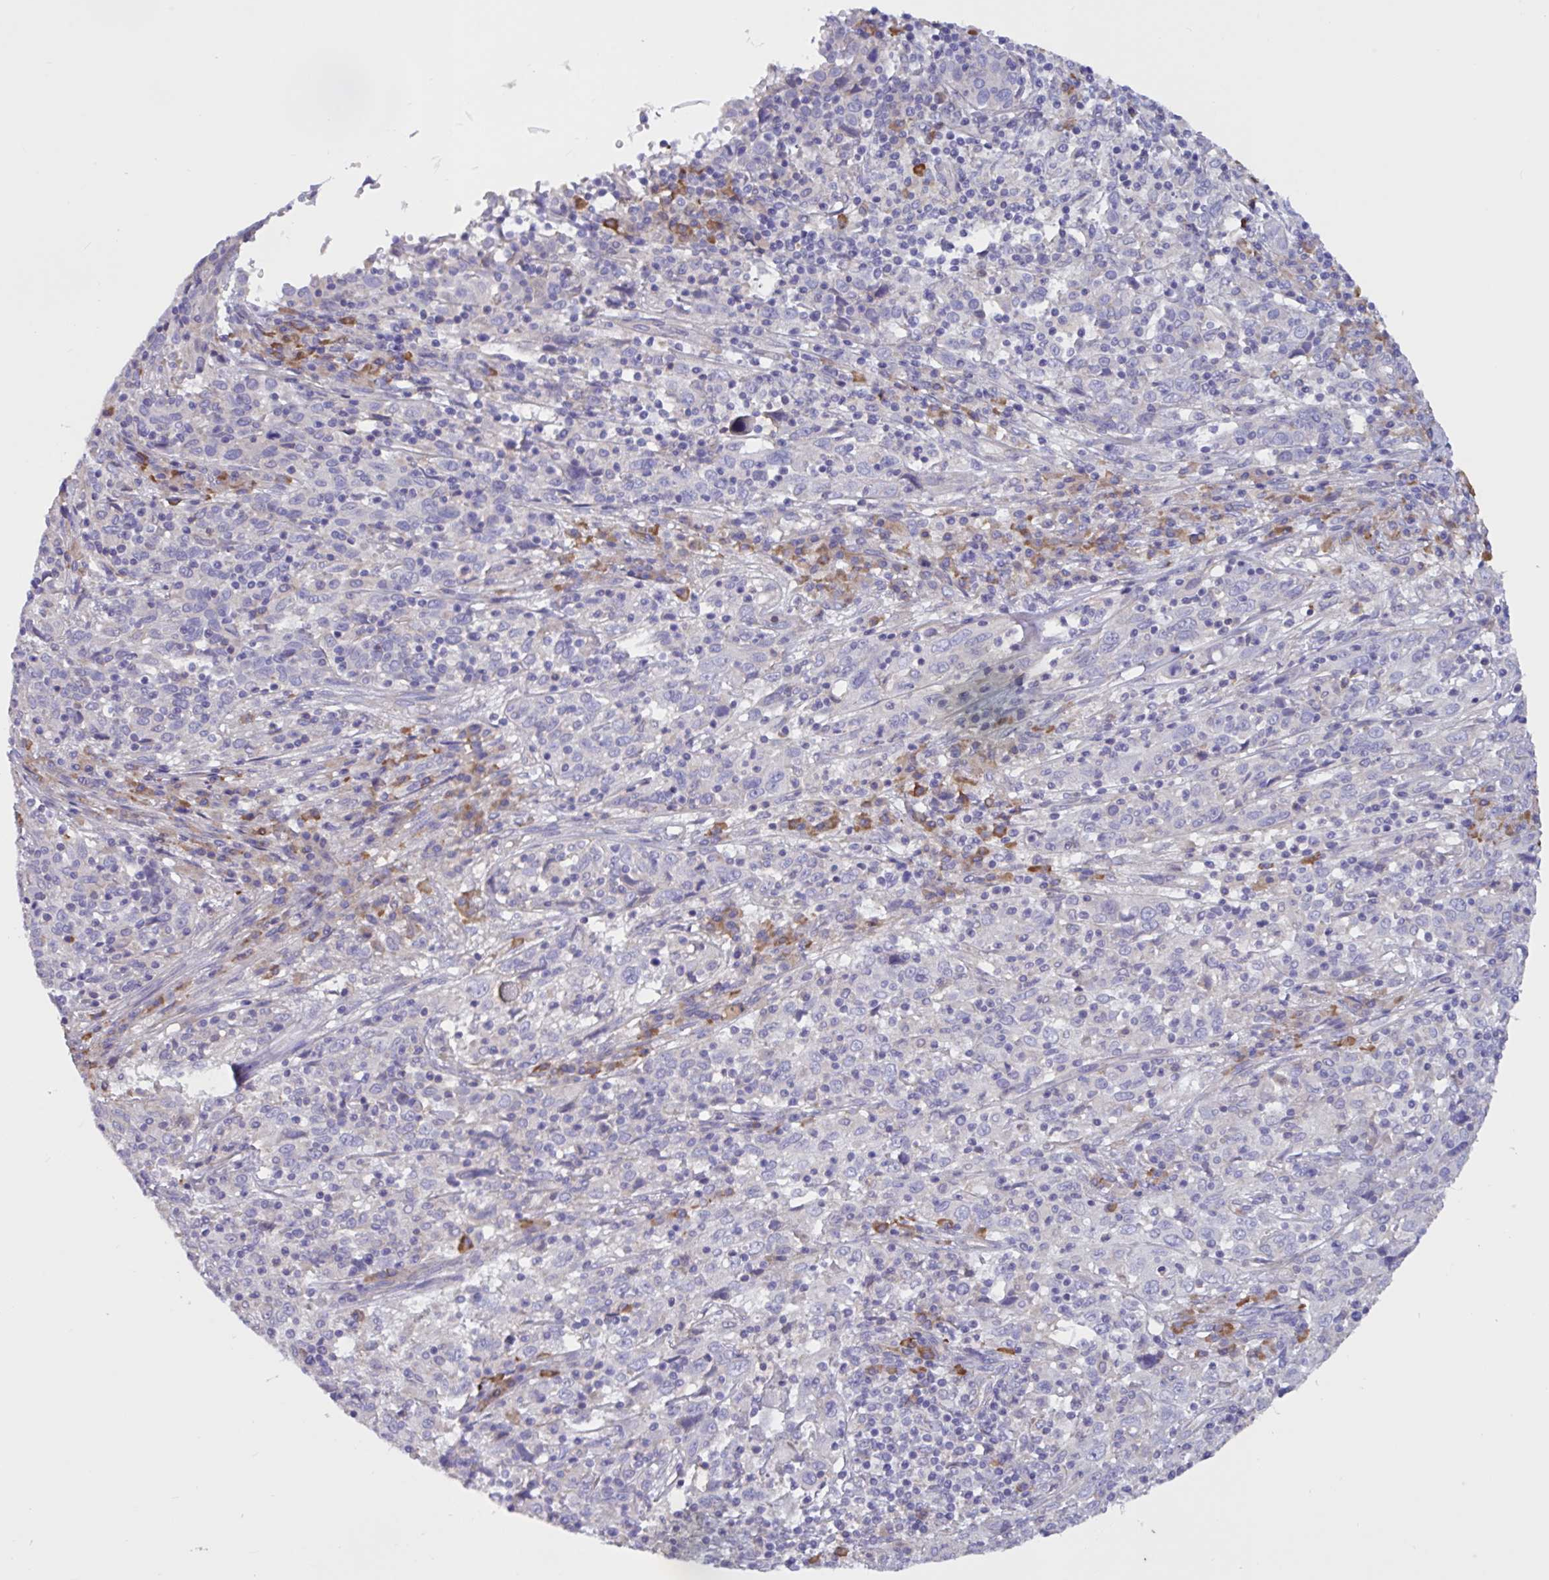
{"staining": {"intensity": "negative", "quantity": "none", "location": "none"}, "tissue": "cervical cancer", "cell_type": "Tumor cells", "image_type": "cancer", "snomed": [{"axis": "morphology", "description": "Squamous cell carcinoma, NOS"}, {"axis": "topography", "description": "Cervix"}], "caption": "The histopathology image displays no significant positivity in tumor cells of cervical cancer (squamous cell carcinoma).", "gene": "SLC66A1", "patient": {"sex": "female", "age": 46}}